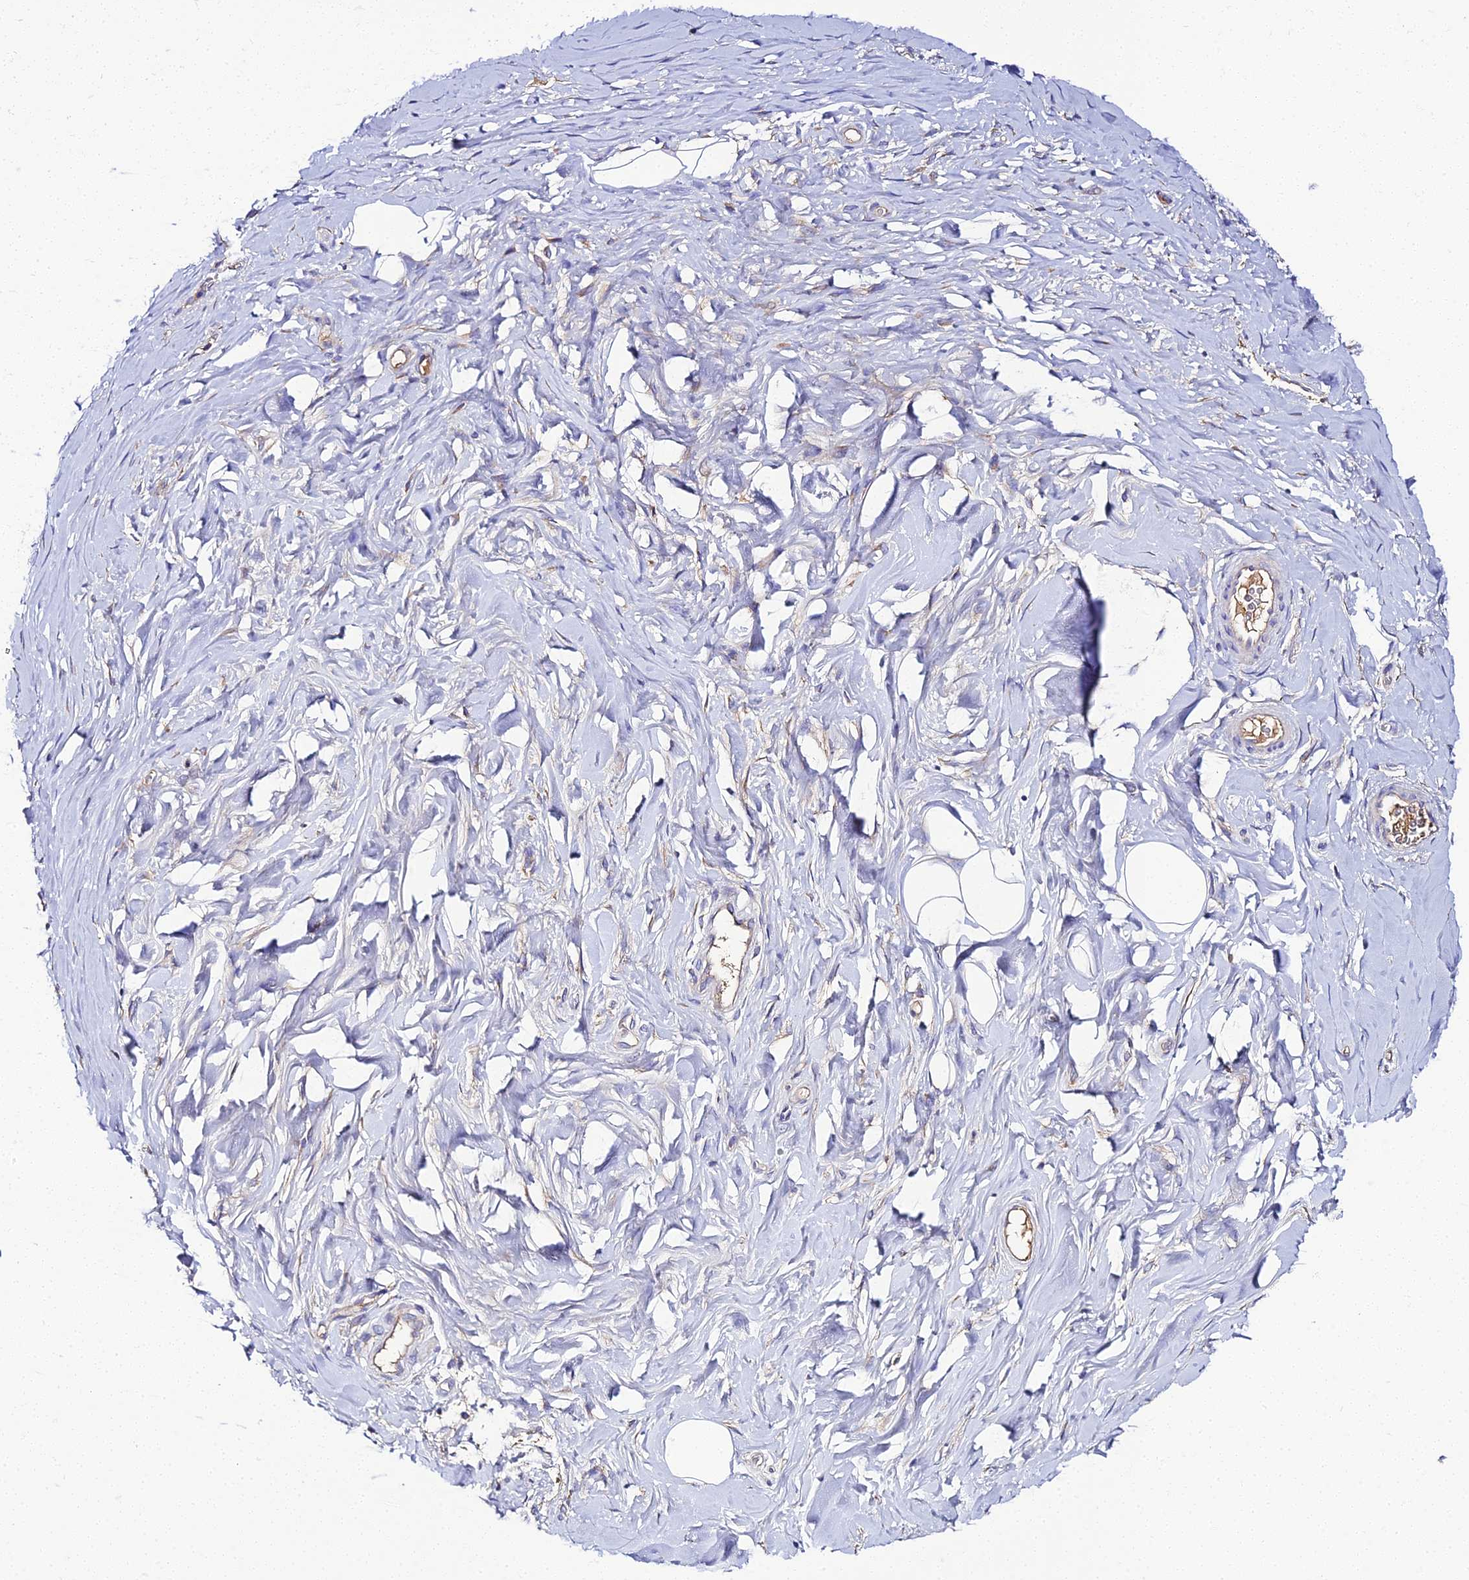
{"staining": {"intensity": "negative", "quantity": "none", "location": "none"}, "tissue": "adipose tissue", "cell_type": "Adipocytes", "image_type": "normal", "snomed": [{"axis": "morphology", "description": "Normal tissue, NOS"}, {"axis": "topography", "description": "Breast"}], "caption": "Adipose tissue stained for a protein using IHC shows no staining adipocytes.", "gene": "SCX", "patient": {"sex": "female", "age": 26}}